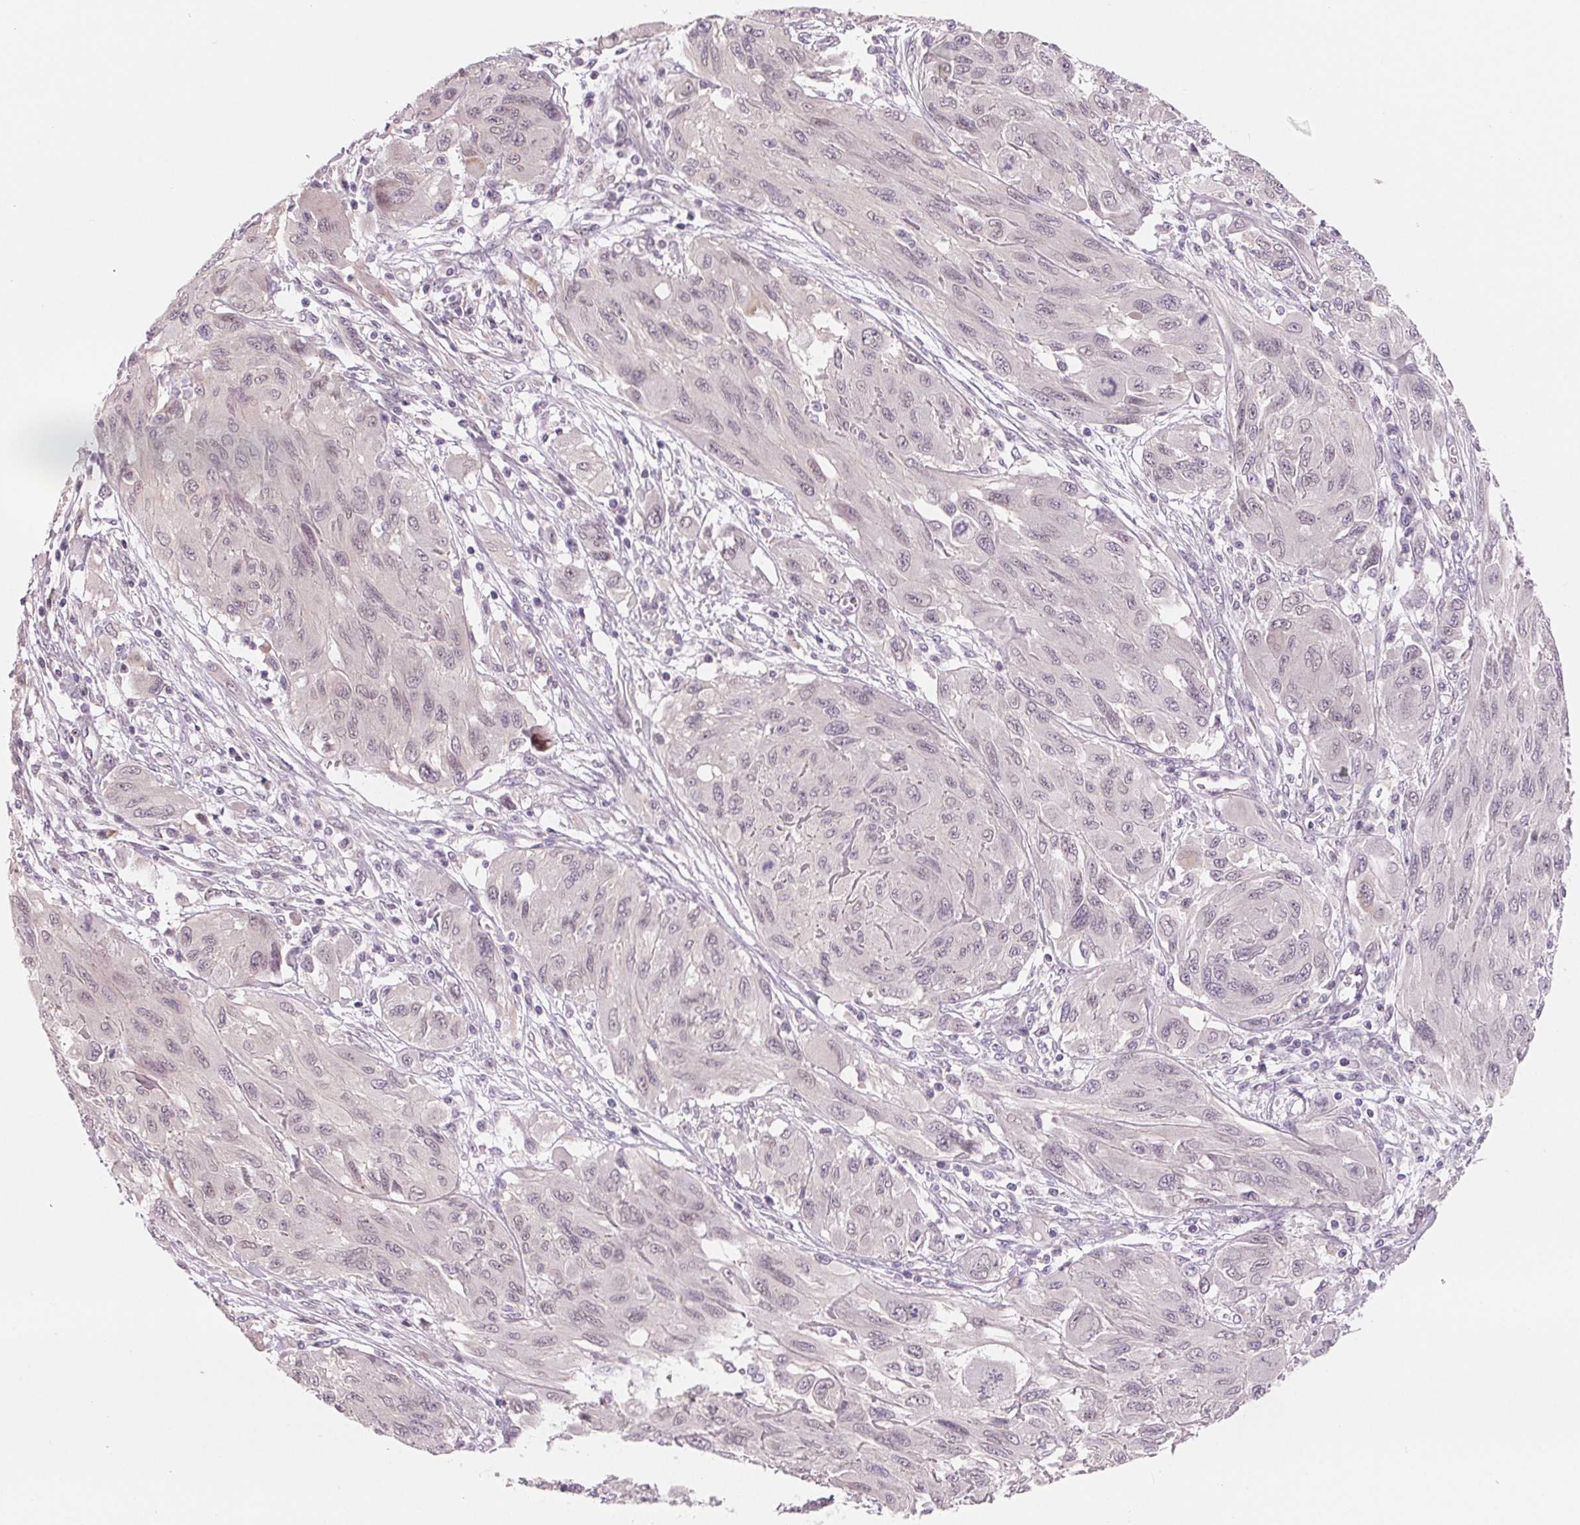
{"staining": {"intensity": "negative", "quantity": "none", "location": "none"}, "tissue": "melanoma", "cell_type": "Tumor cells", "image_type": "cancer", "snomed": [{"axis": "morphology", "description": "Malignant melanoma, NOS"}, {"axis": "topography", "description": "Skin"}], "caption": "Tumor cells are negative for brown protein staining in melanoma.", "gene": "CFC1", "patient": {"sex": "female", "age": 91}}